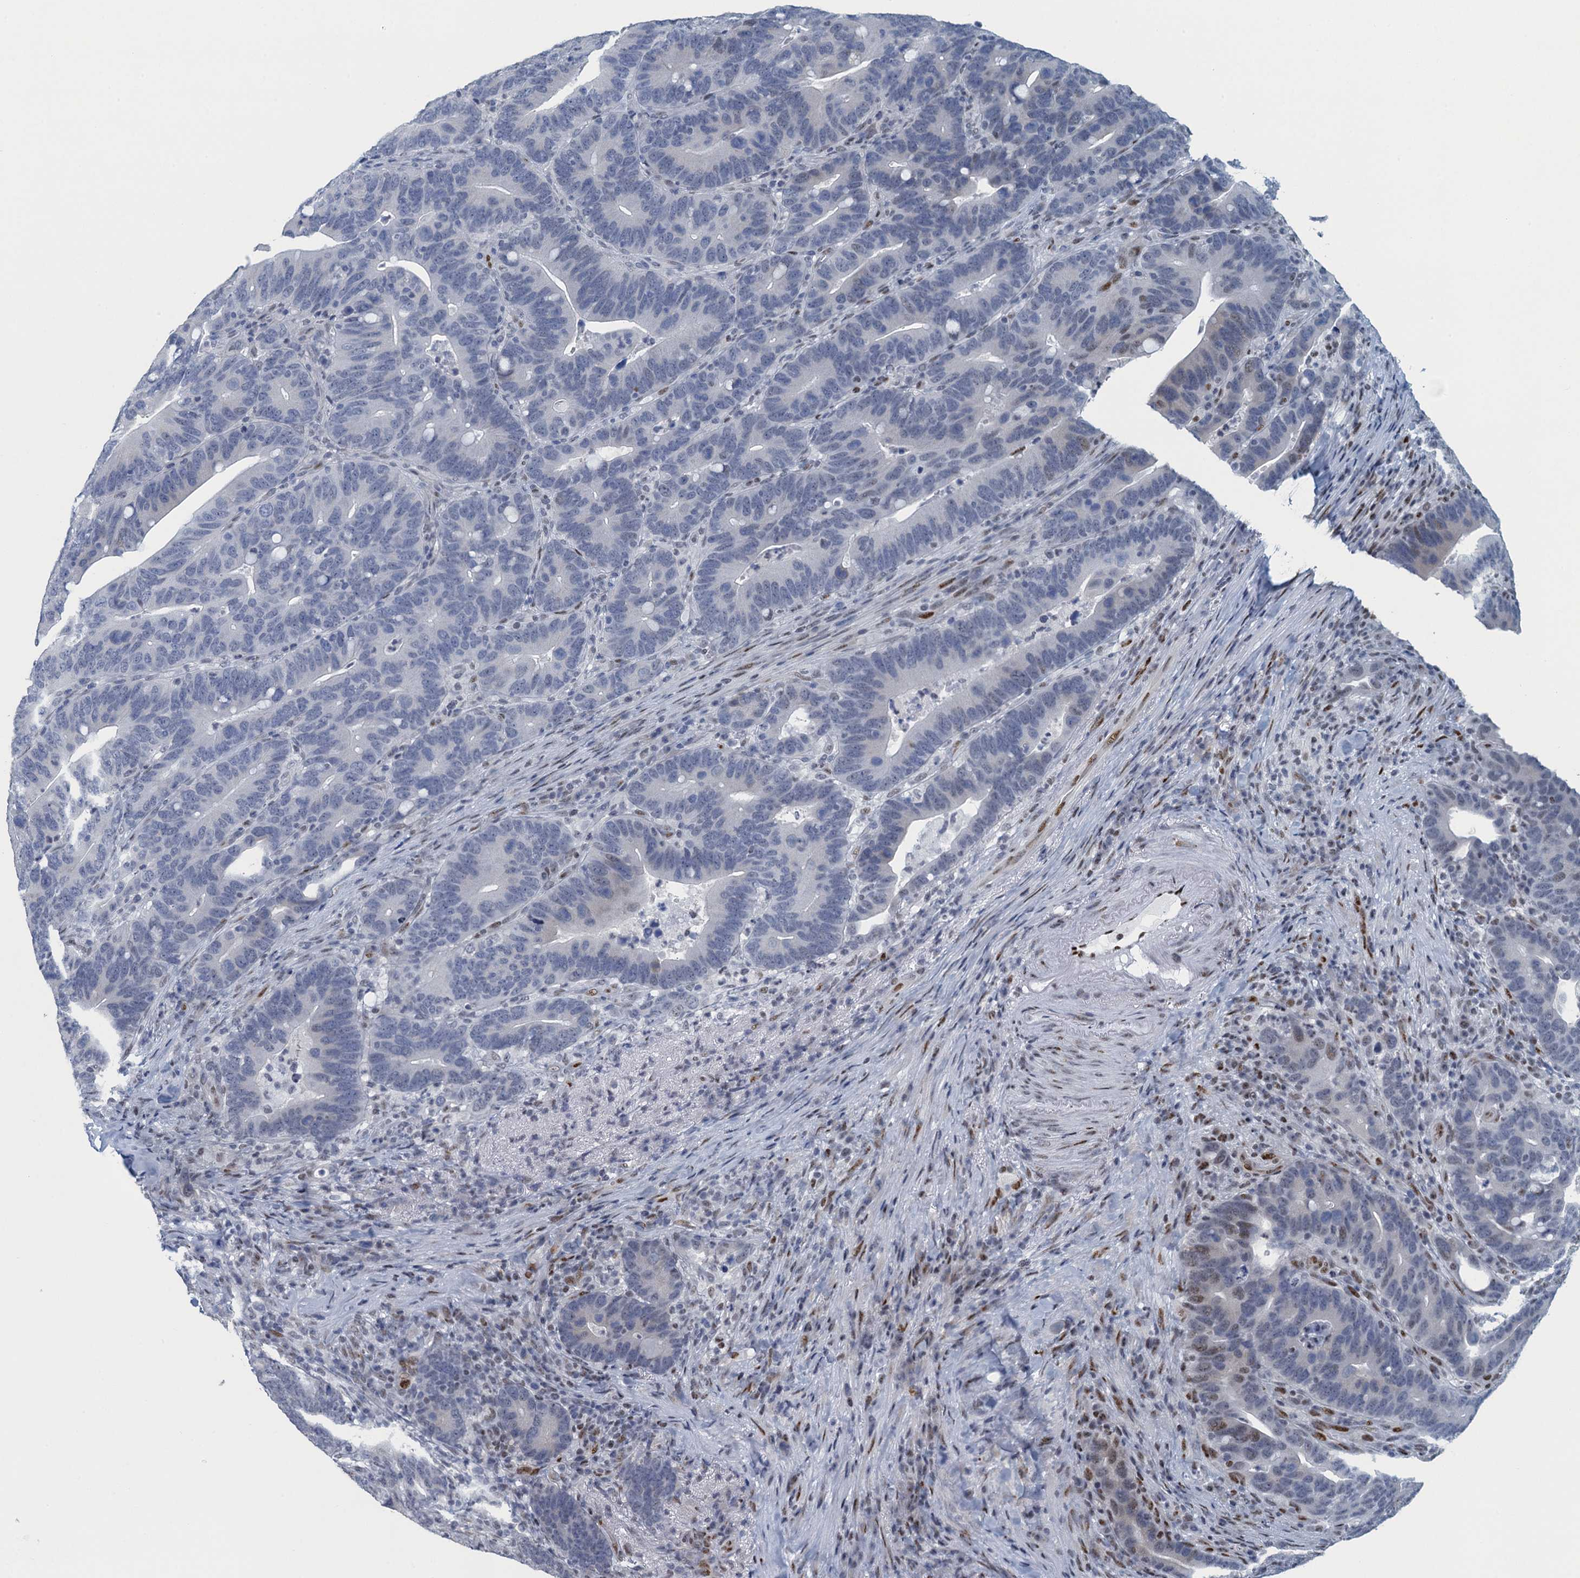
{"staining": {"intensity": "weak", "quantity": "<25%", "location": "nuclear"}, "tissue": "colorectal cancer", "cell_type": "Tumor cells", "image_type": "cancer", "snomed": [{"axis": "morphology", "description": "Adenocarcinoma, NOS"}, {"axis": "topography", "description": "Colon"}], "caption": "The photomicrograph exhibits no significant positivity in tumor cells of colorectal cancer (adenocarcinoma). (Brightfield microscopy of DAB IHC at high magnification).", "gene": "TTLL9", "patient": {"sex": "female", "age": 66}}